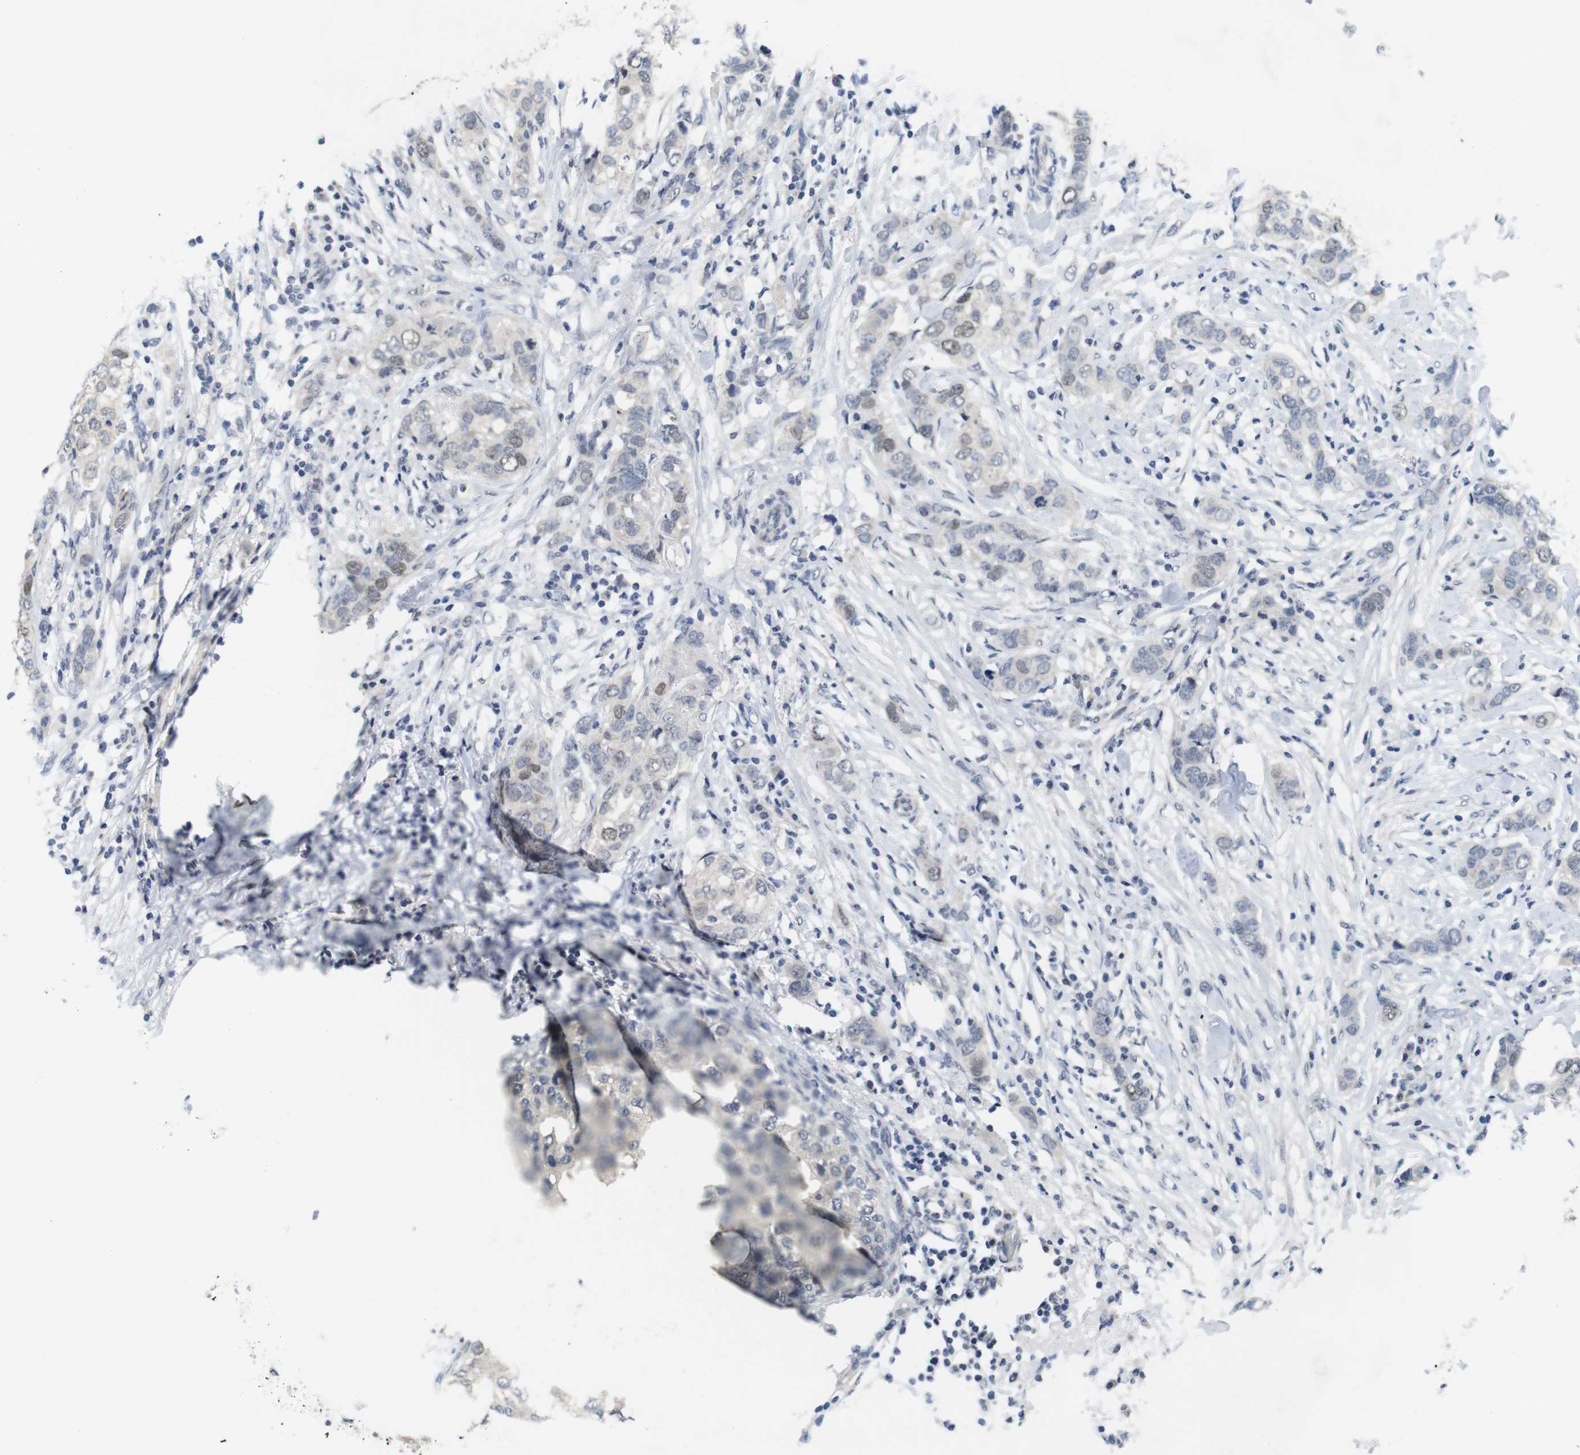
{"staining": {"intensity": "moderate", "quantity": "<25%", "location": "nuclear"}, "tissue": "breast cancer", "cell_type": "Tumor cells", "image_type": "cancer", "snomed": [{"axis": "morphology", "description": "Duct carcinoma"}, {"axis": "topography", "description": "Breast"}], "caption": "IHC (DAB) staining of intraductal carcinoma (breast) reveals moderate nuclear protein expression in about <25% of tumor cells.", "gene": "SKP2", "patient": {"sex": "female", "age": 50}}